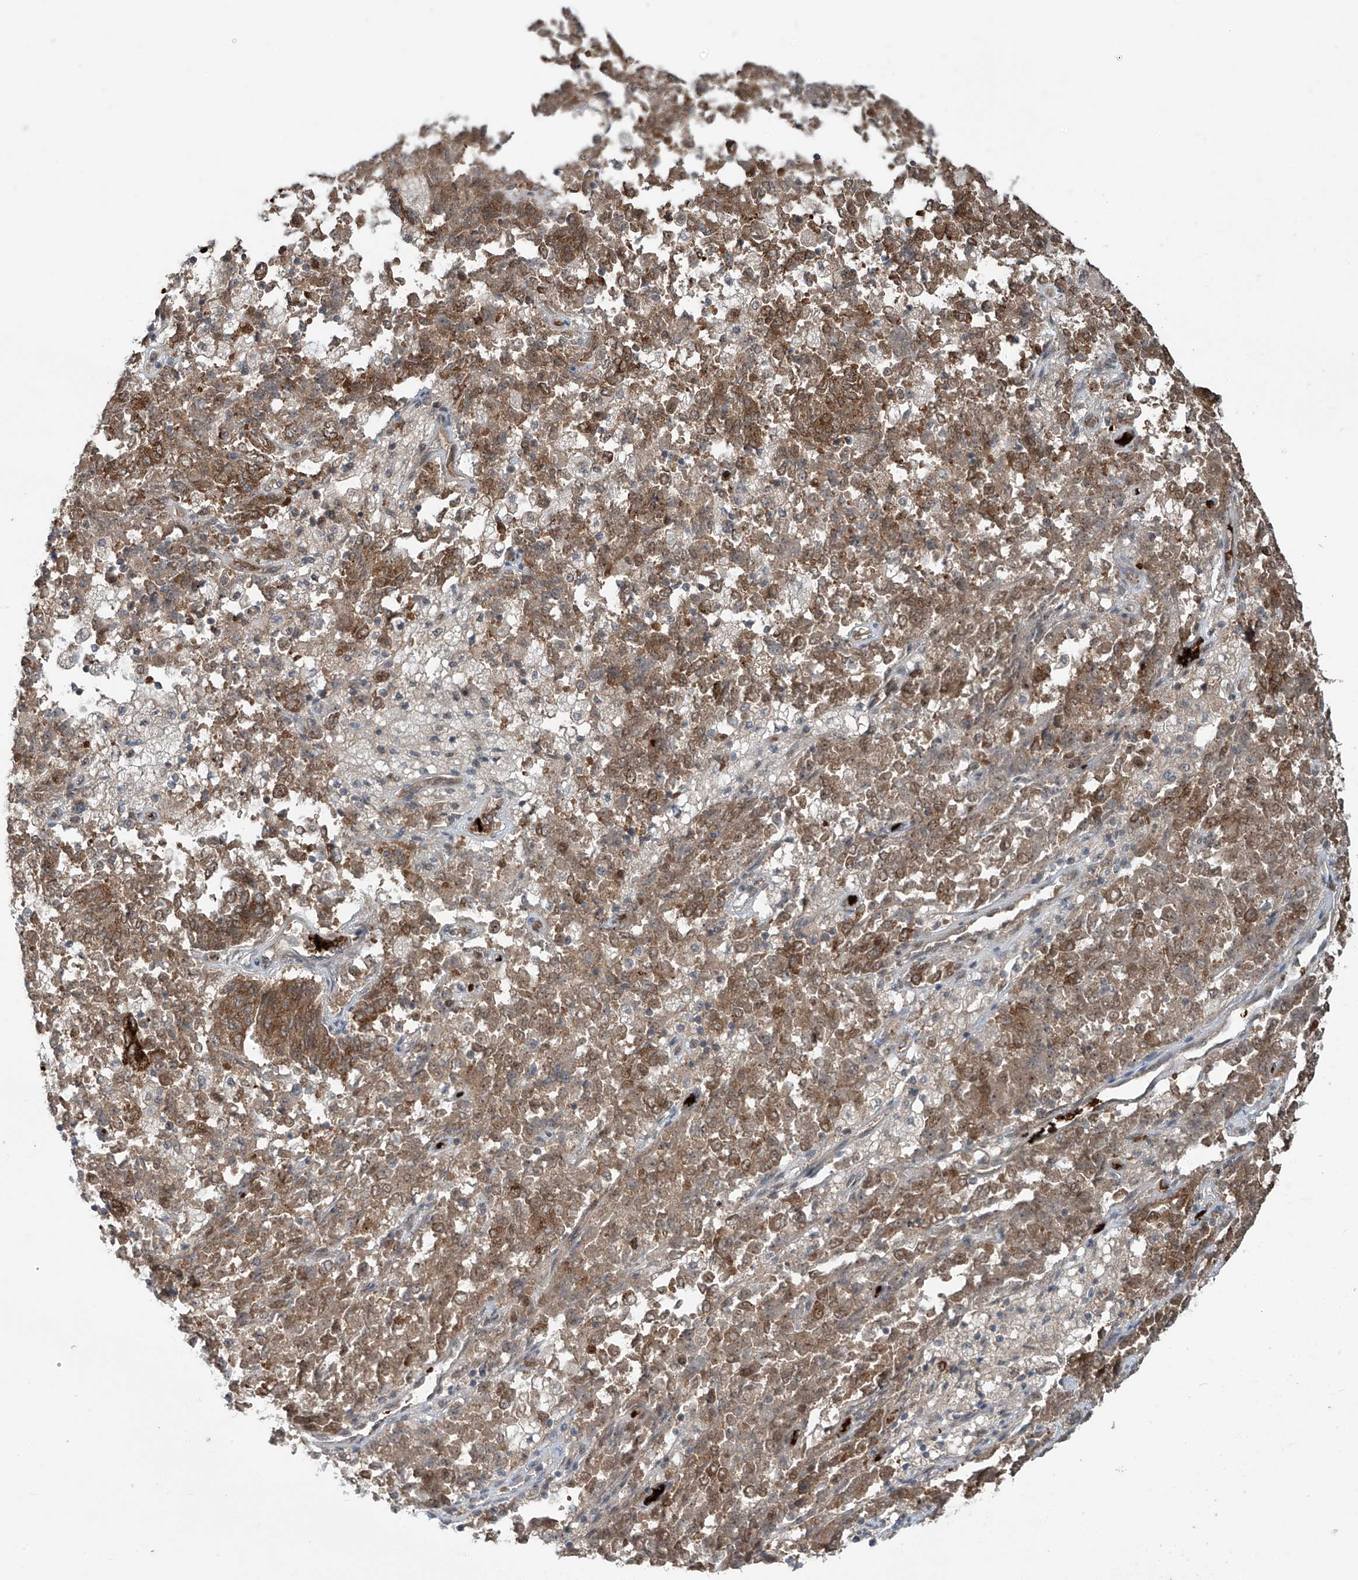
{"staining": {"intensity": "weak", "quantity": ">75%", "location": "cytoplasmic/membranous"}, "tissue": "endometrial cancer", "cell_type": "Tumor cells", "image_type": "cancer", "snomed": [{"axis": "morphology", "description": "Adenocarcinoma, NOS"}, {"axis": "topography", "description": "Endometrium"}], "caption": "Immunohistochemical staining of endometrial cancer exhibits weak cytoplasmic/membranous protein staining in about >75% of tumor cells.", "gene": "ZDHHC9", "patient": {"sex": "female", "age": 80}}